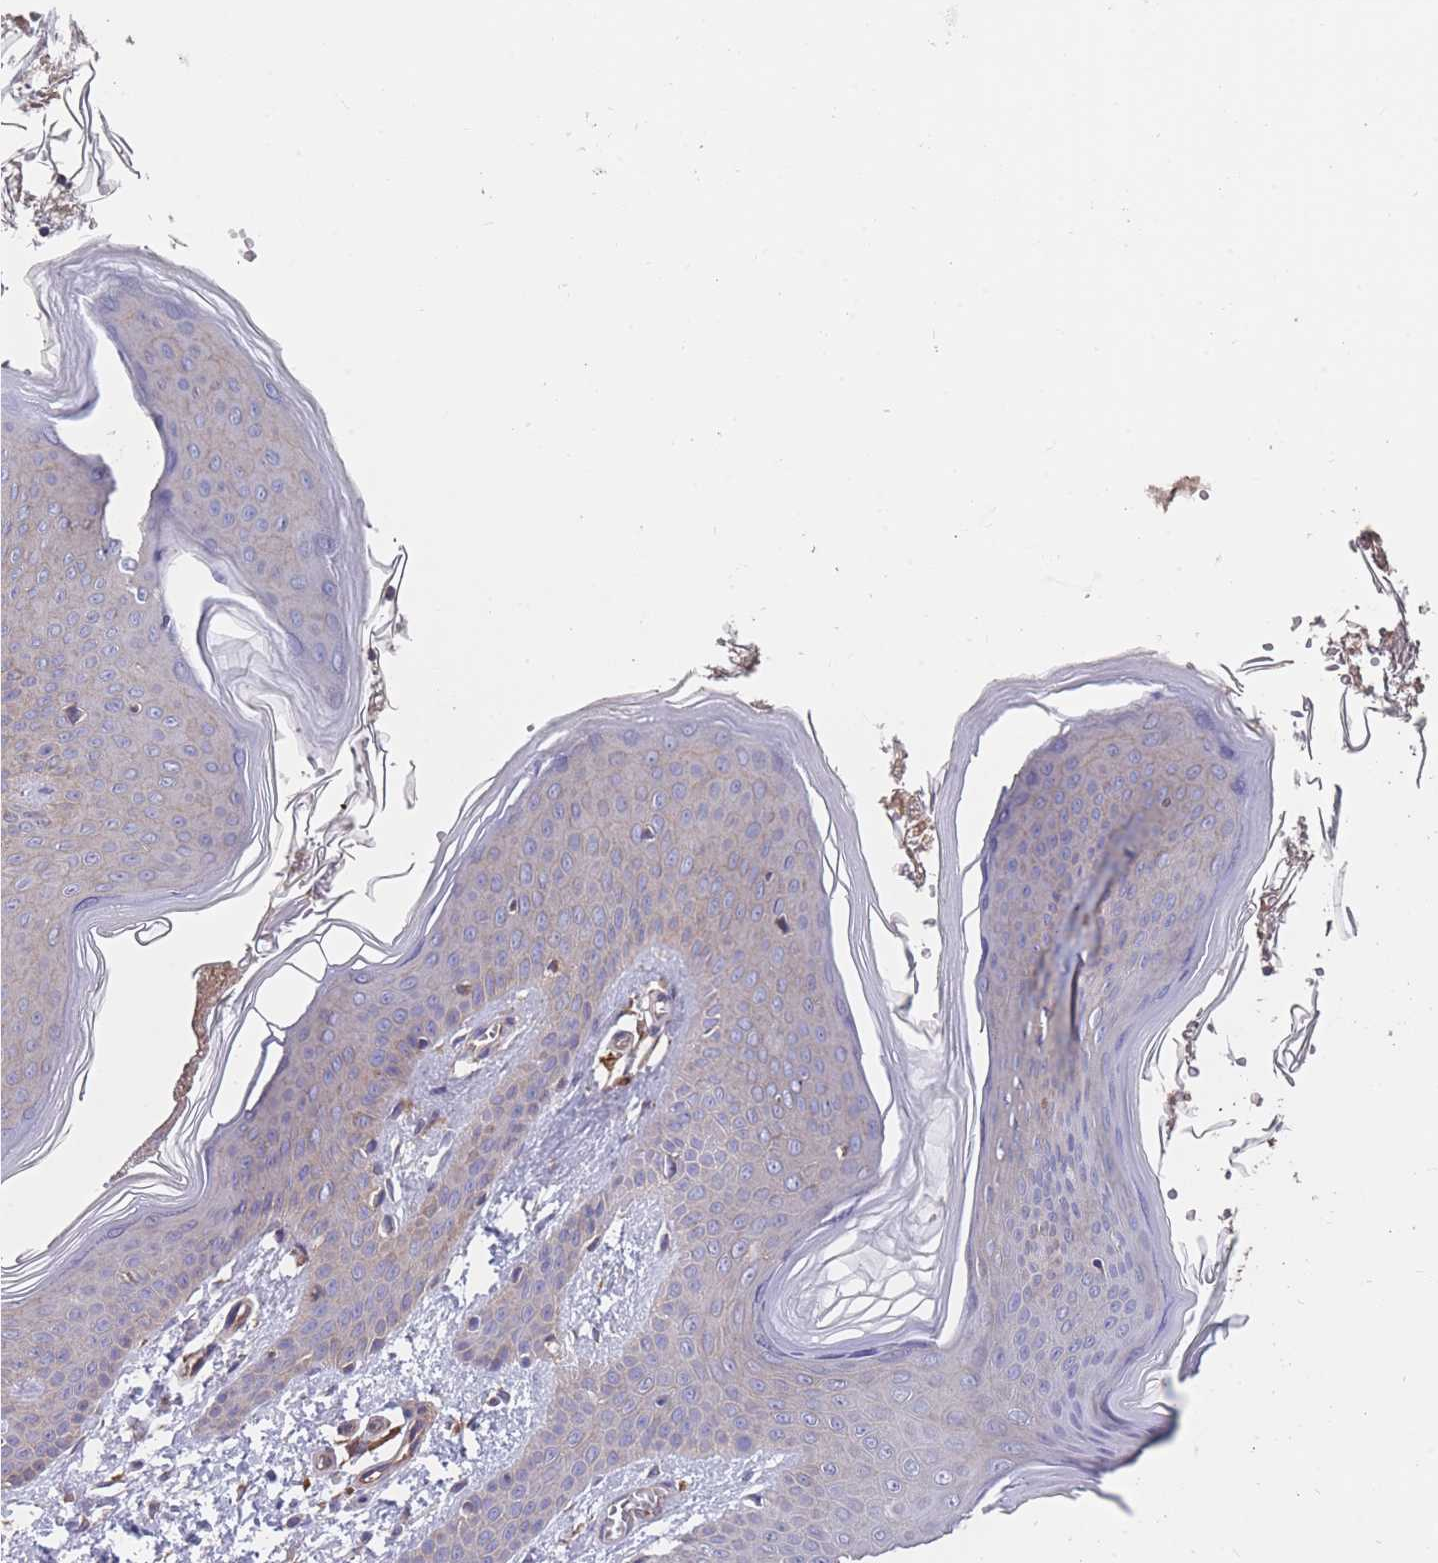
{"staining": {"intensity": "negative", "quantity": "none", "location": "none"}, "tissue": "skin", "cell_type": "Fibroblasts", "image_type": "normal", "snomed": [{"axis": "morphology", "description": "Normal tissue, NOS"}, {"axis": "topography", "description": "Skin"}], "caption": "The image displays no staining of fibroblasts in normal skin. (DAB (3,3'-diaminobenzidine) IHC with hematoxylin counter stain).", "gene": "NUDT21", "patient": {"sex": "male", "age": 36}}